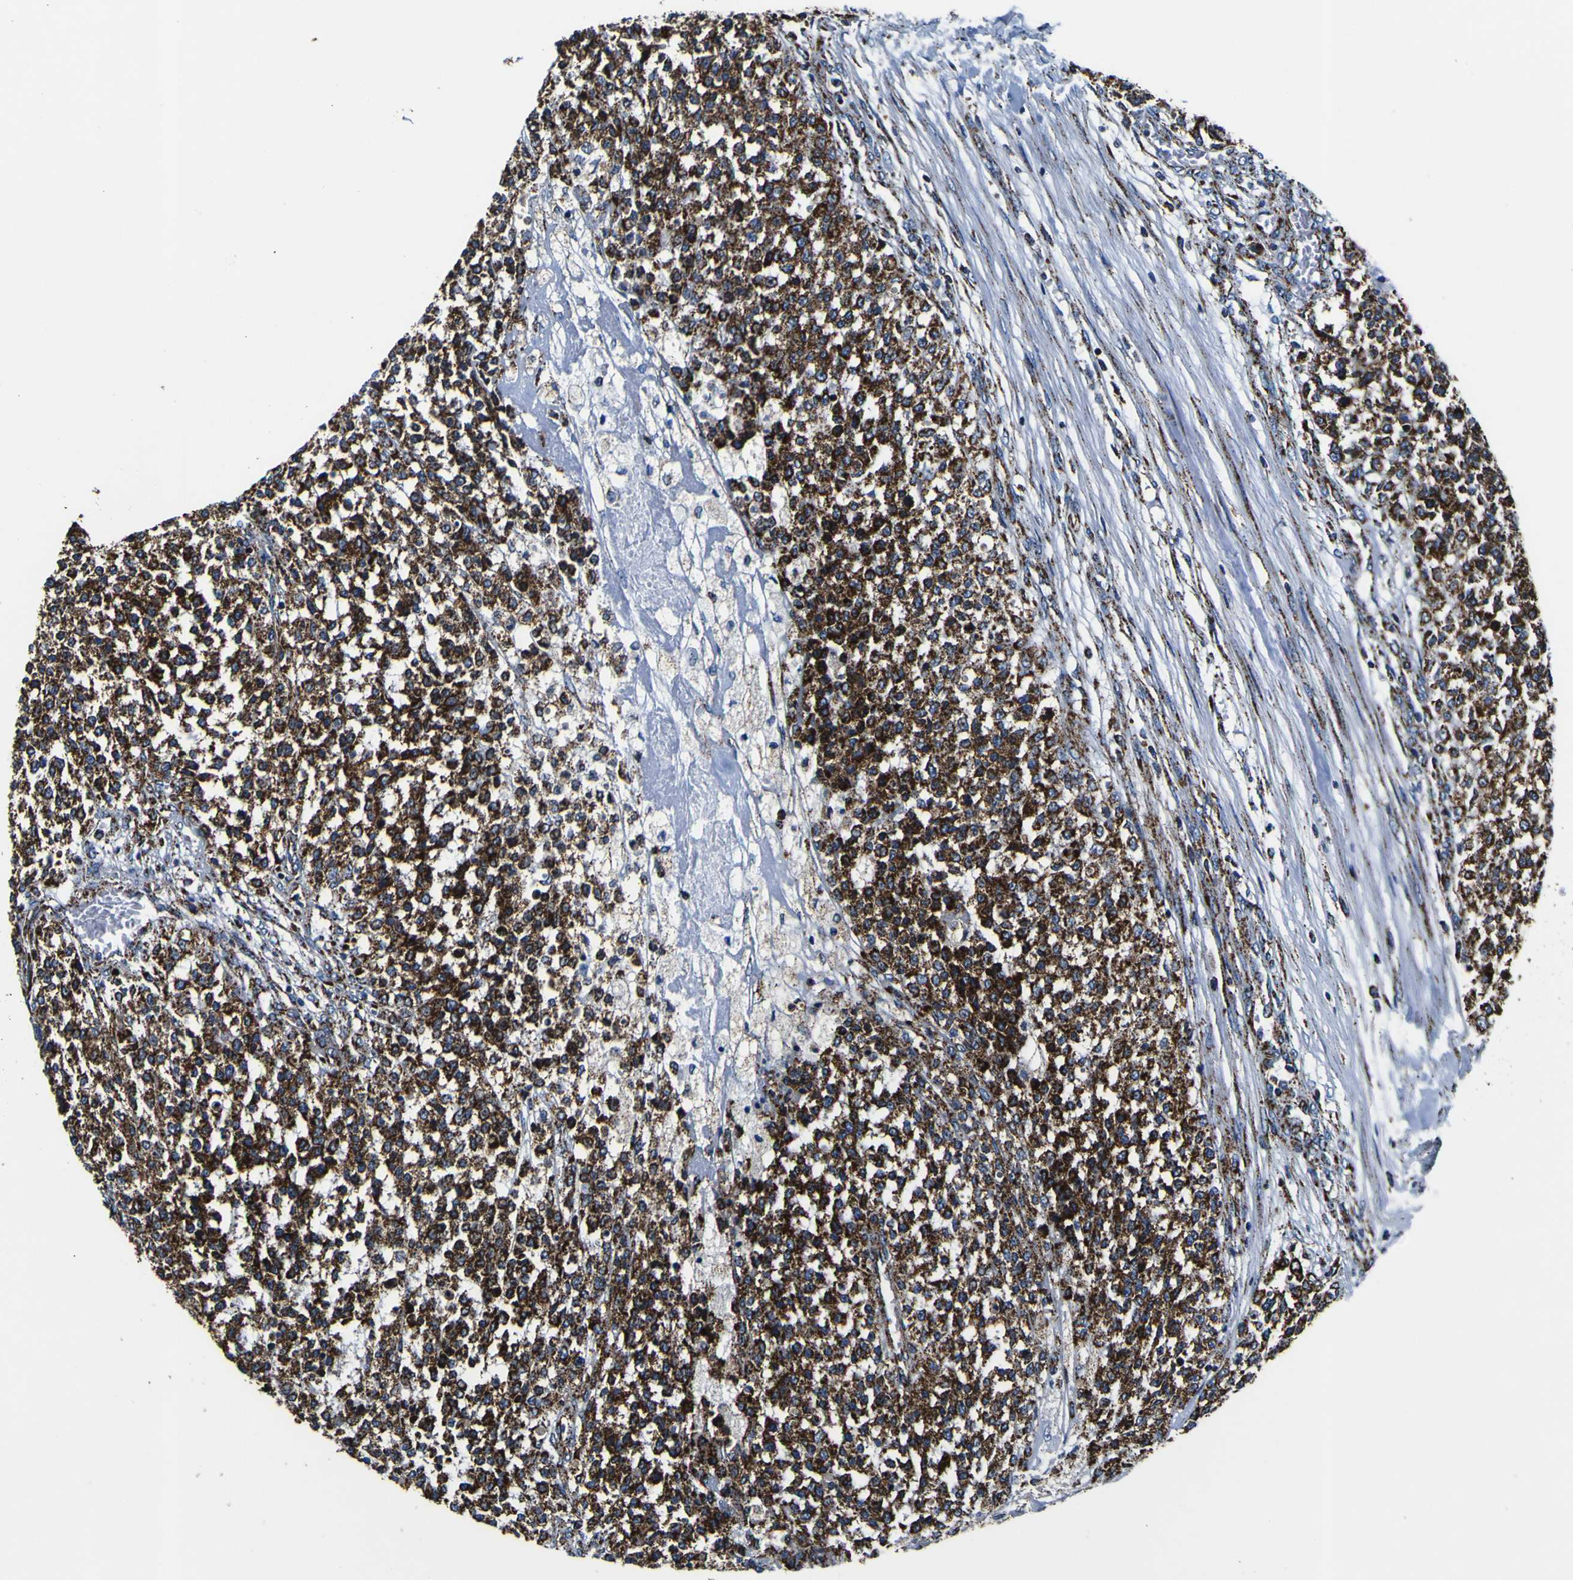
{"staining": {"intensity": "strong", "quantity": ">75%", "location": "cytoplasmic/membranous"}, "tissue": "testis cancer", "cell_type": "Tumor cells", "image_type": "cancer", "snomed": [{"axis": "morphology", "description": "Seminoma, NOS"}, {"axis": "topography", "description": "Testis"}], "caption": "Brown immunohistochemical staining in human testis cancer (seminoma) shows strong cytoplasmic/membranous positivity in about >75% of tumor cells.", "gene": "PTRH2", "patient": {"sex": "male", "age": 59}}